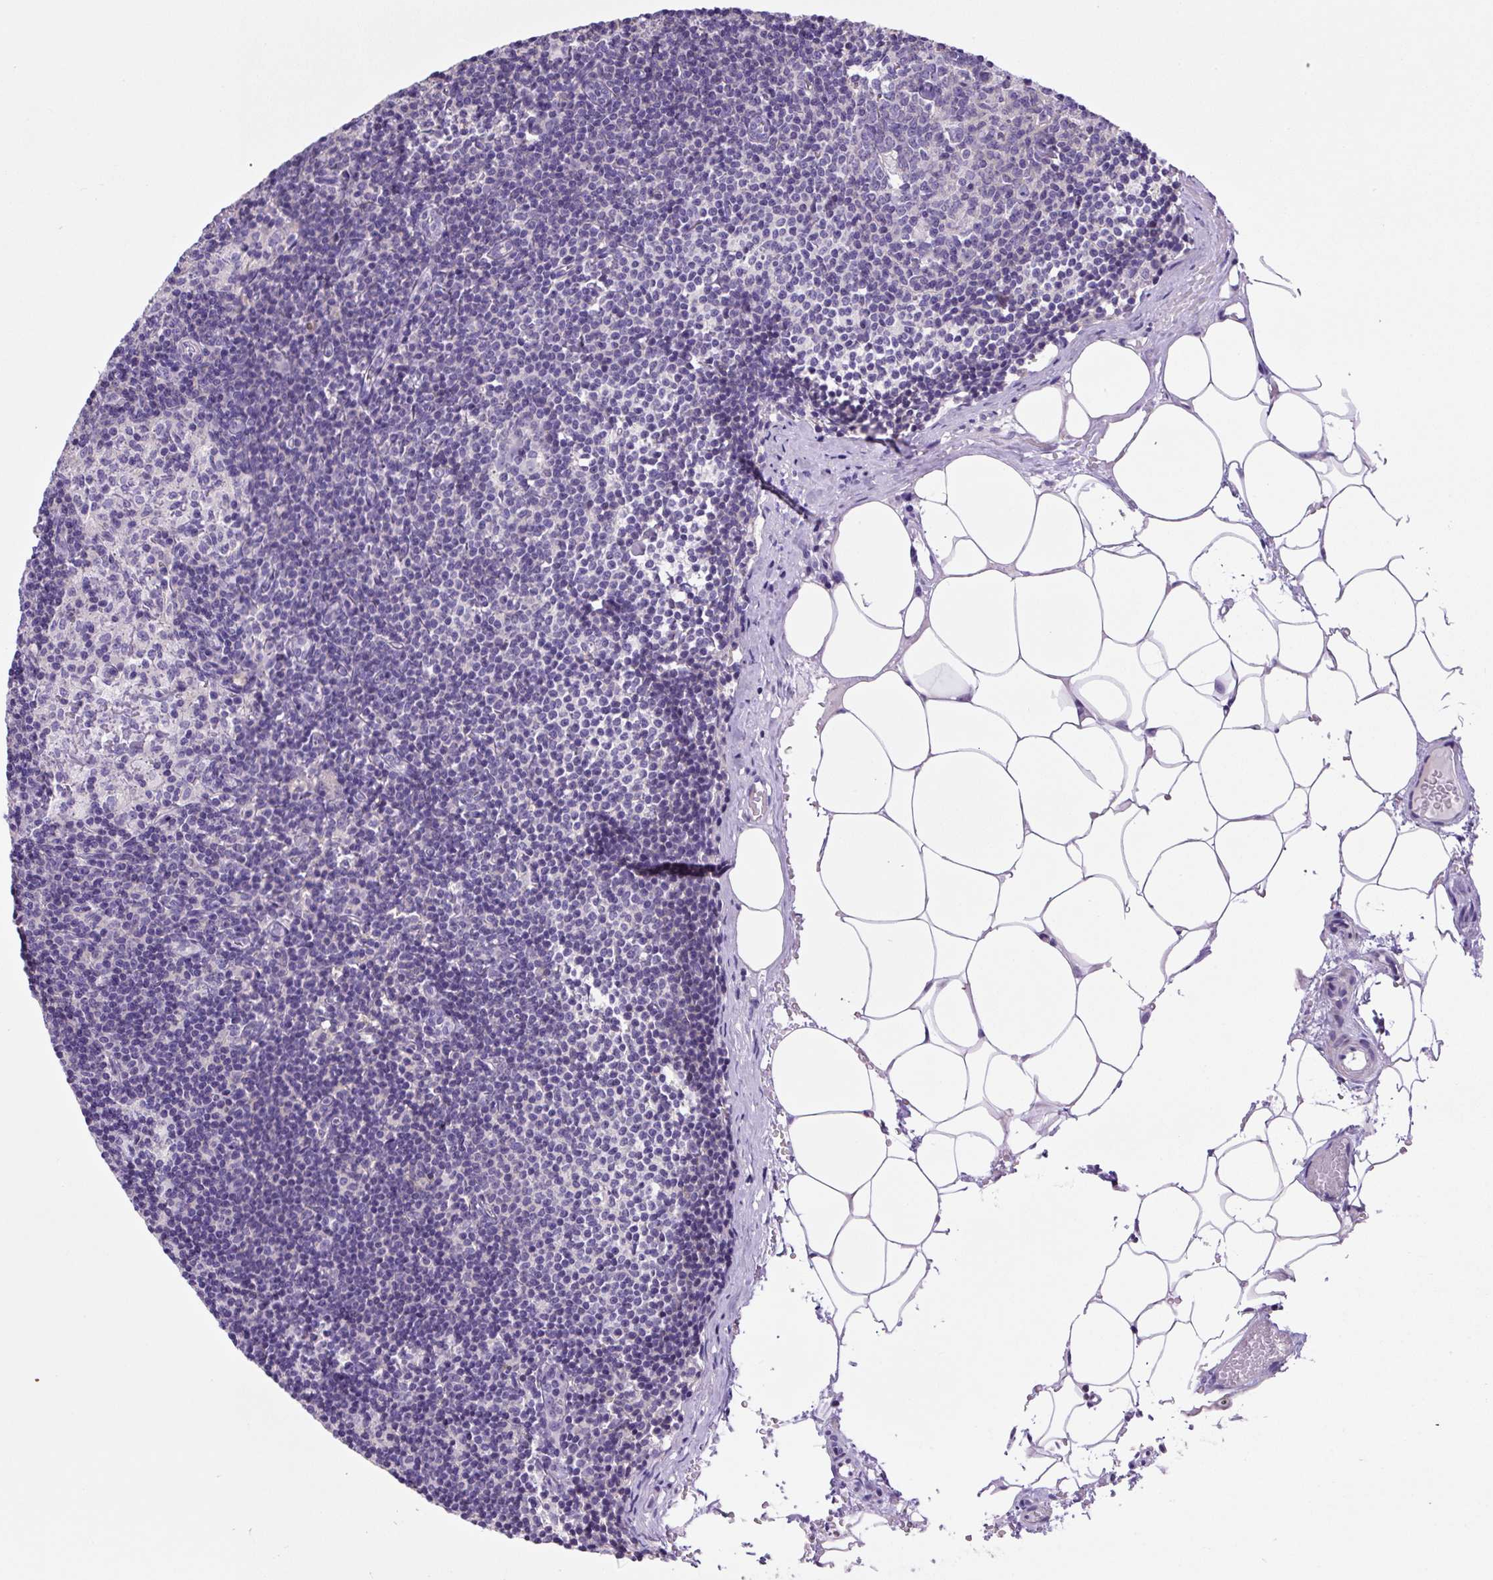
{"staining": {"intensity": "negative", "quantity": "none", "location": "none"}, "tissue": "lymph node", "cell_type": "Germinal center cells", "image_type": "normal", "snomed": [{"axis": "morphology", "description": "Normal tissue, NOS"}, {"axis": "topography", "description": "Lymph node"}], "caption": "The IHC histopathology image has no significant expression in germinal center cells of lymph node. The staining is performed using DAB (3,3'-diaminobenzidine) brown chromogen with nuclei counter-stained in using hematoxylin.", "gene": "NPTN", "patient": {"sex": "male", "age": 49}}